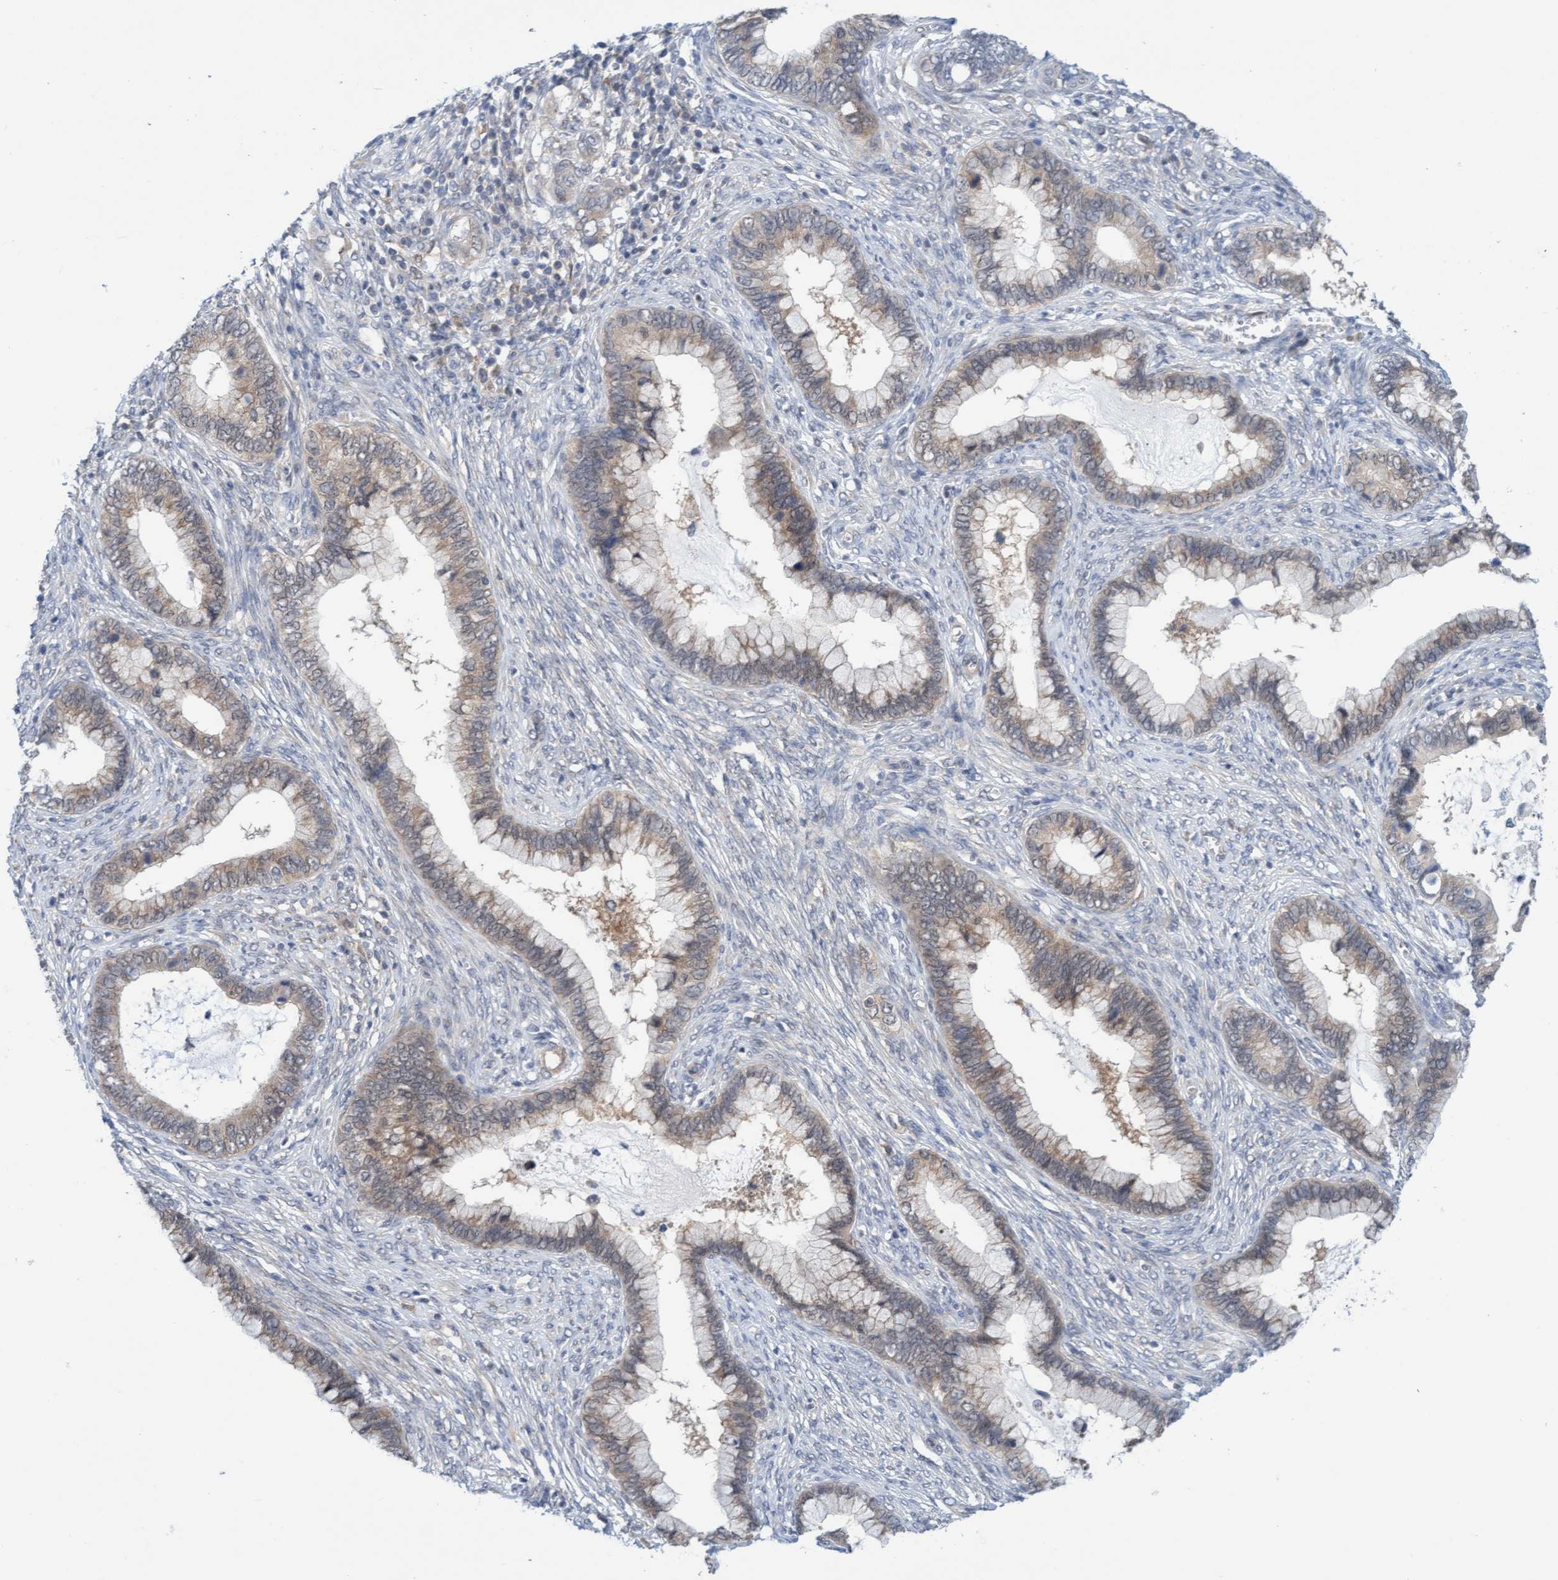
{"staining": {"intensity": "weak", "quantity": ">75%", "location": "cytoplasmic/membranous"}, "tissue": "cervical cancer", "cell_type": "Tumor cells", "image_type": "cancer", "snomed": [{"axis": "morphology", "description": "Adenocarcinoma, NOS"}, {"axis": "topography", "description": "Cervix"}], "caption": "Immunohistochemistry (IHC) micrograph of adenocarcinoma (cervical) stained for a protein (brown), which demonstrates low levels of weak cytoplasmic/membranous staining in approximately >75% of tumor cells.", "gene": "AMZ2", "patient": {"sex": "female", "age": 44}}